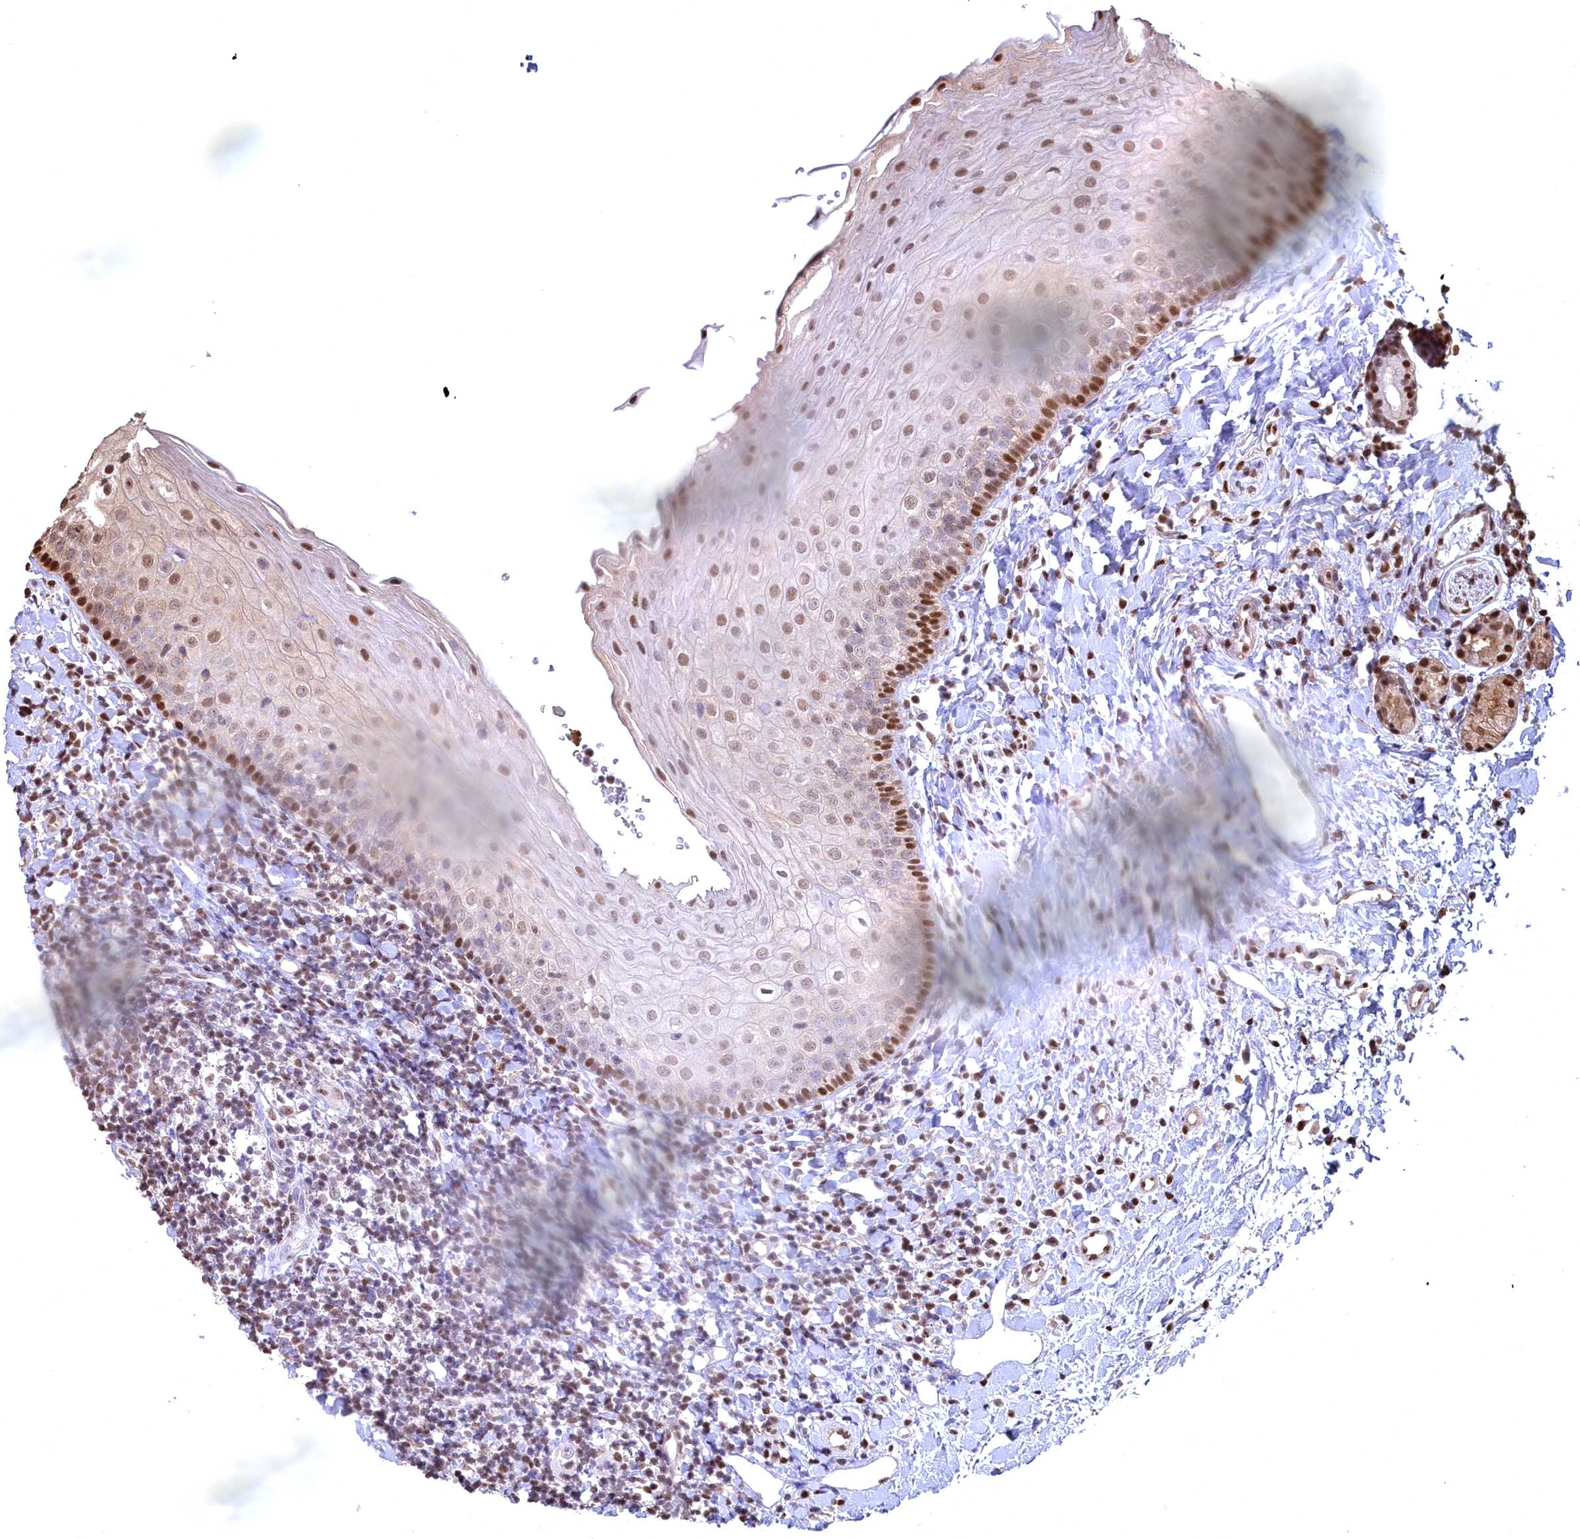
{"staining": {"intensity": "moderate", "quantity": ">75%", "location": "nuclear"}, "tissue": "oral mucosa", "cell_type": "Squamous epithelial cells", "image_type": "normal", "snomed": [{"axis": "morphology", "description": "Normal tissue, NOS"}, {"axis": "topography", "description": "Oral tissue"}], "caption": "Protein expression analysis of unremarkable oral mucosa displays moderate nuclear expression in about >75% of squamous epithelial cells. The staining was performed using DAB to visualize the protein expression in brown, while the nuclei were stained in blue with hematoxylin (Magnification: 20x).", "gene": "GAPDH", "patient": {"sex": "male", "age": 46}}